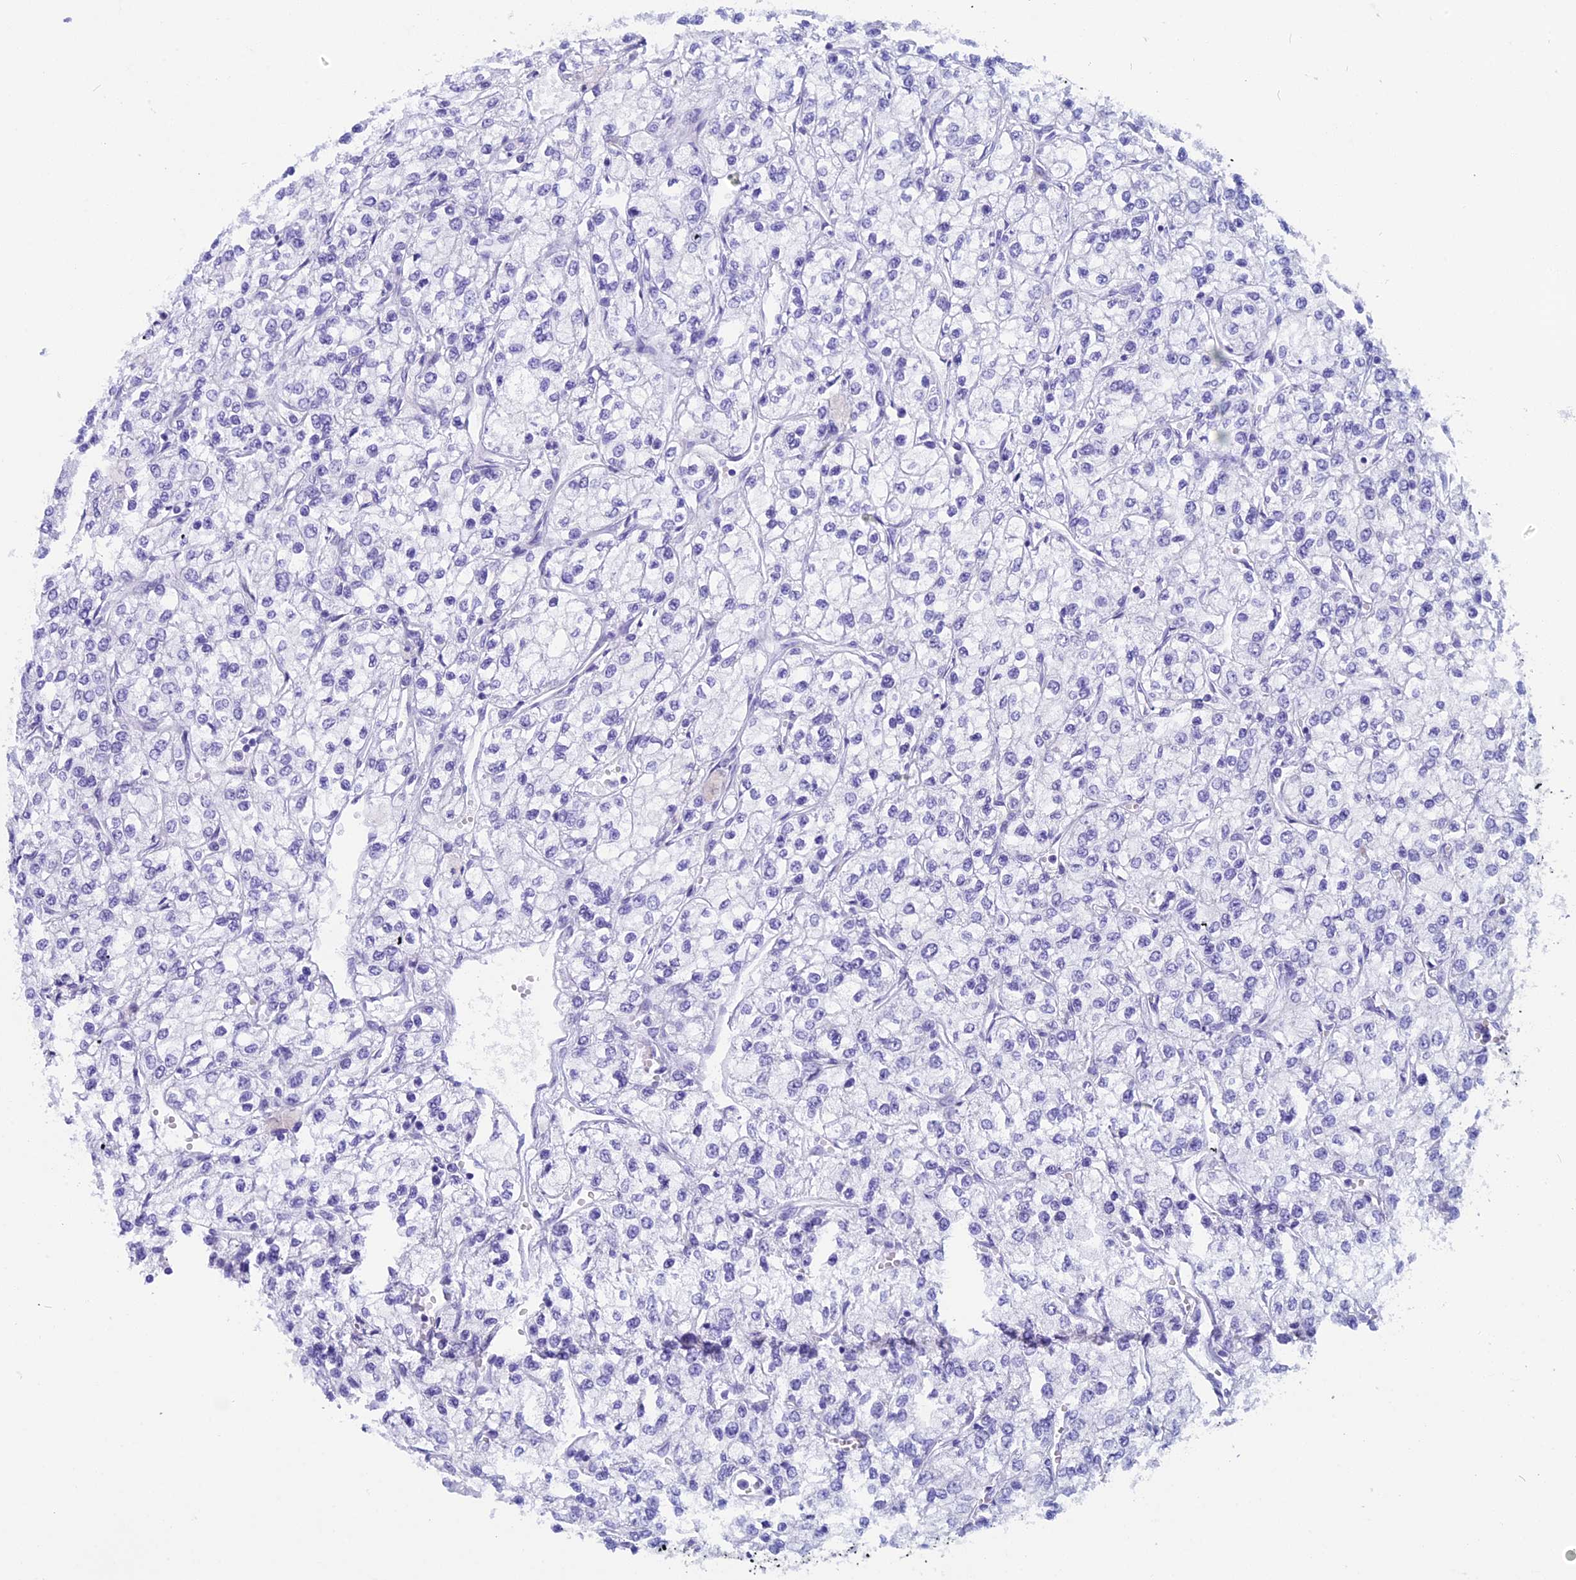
{"staining": {"intensity": "negative", "quantity": "none", "location": "none"}, "tissue": "renal cancer", "cell_type": "Tumor cells", "image_type": "cancer", "snomed": [{"axis": "morphology", "description": "Adenocarcinoma, NOS"}, {"axis": "topography", "description": "Kidney"}], "caption": "The histopathology image displays no staining of tumor cells in renal adenocarcinoma. (DAB (3,3'-diaminobenzidine) immunohistochemistry with hematoxylin counter stain).", "gene": "FAM169A", "patient": {"sex": "male", "age": 80}}